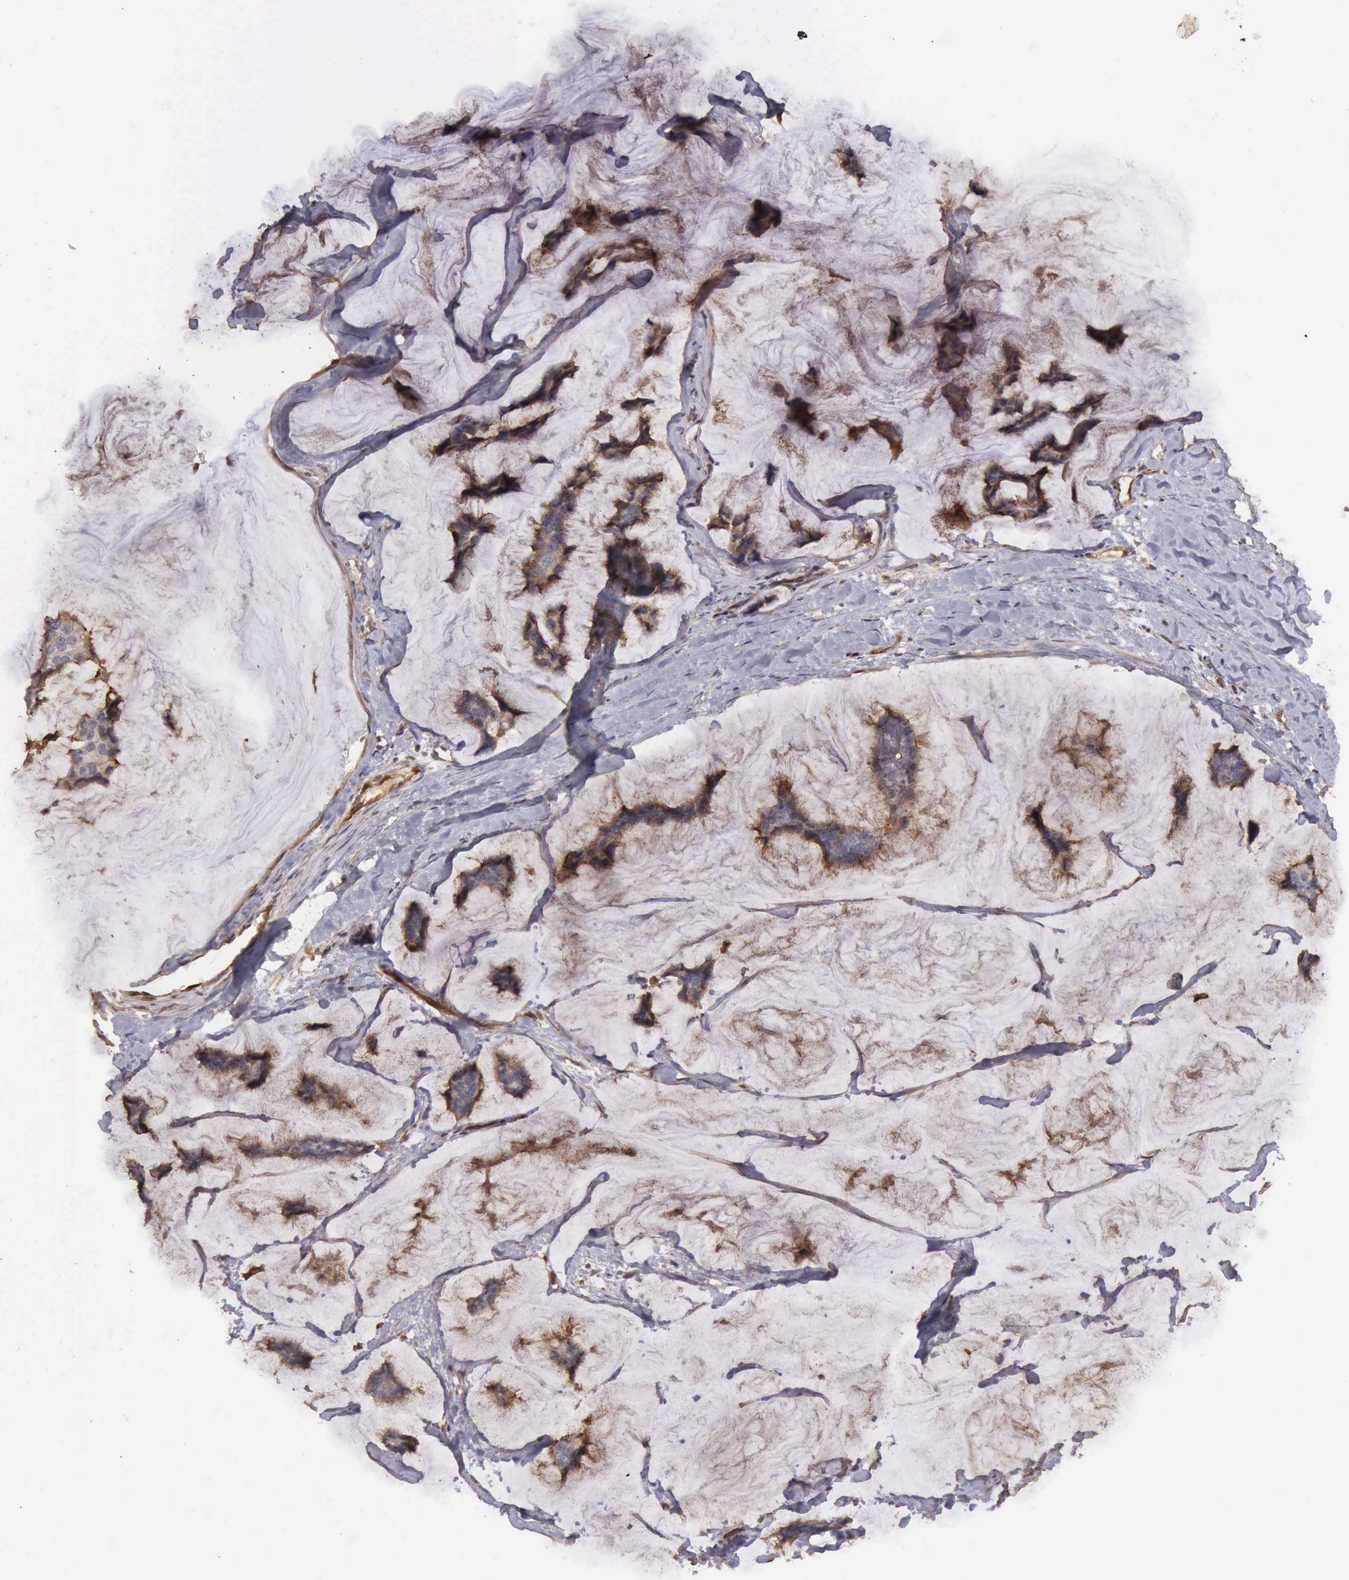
{"staining": {"intensity": "moderate", "quantity": "25%-75%", "location": "cytoplasmic/membranous"}, "tissue": "breast cancer", "cell_type": "Tumor cells", "image_type": "cancer", "snomed": [{"axis": "morphology", "description": "Normal tissue, NOS"}, {"axis": "morphology", "description": "Duct carcinoma"}, {"axis": "topography", "description": "Breast"}], "caption": "Tumor cells show moderate cytoplasmic/membranous staining in about 25%-75% of cells in breast infiltrating ductal carcinoma.", "gene": "BMX", "patient": {"sex": "female", "age": 50}}